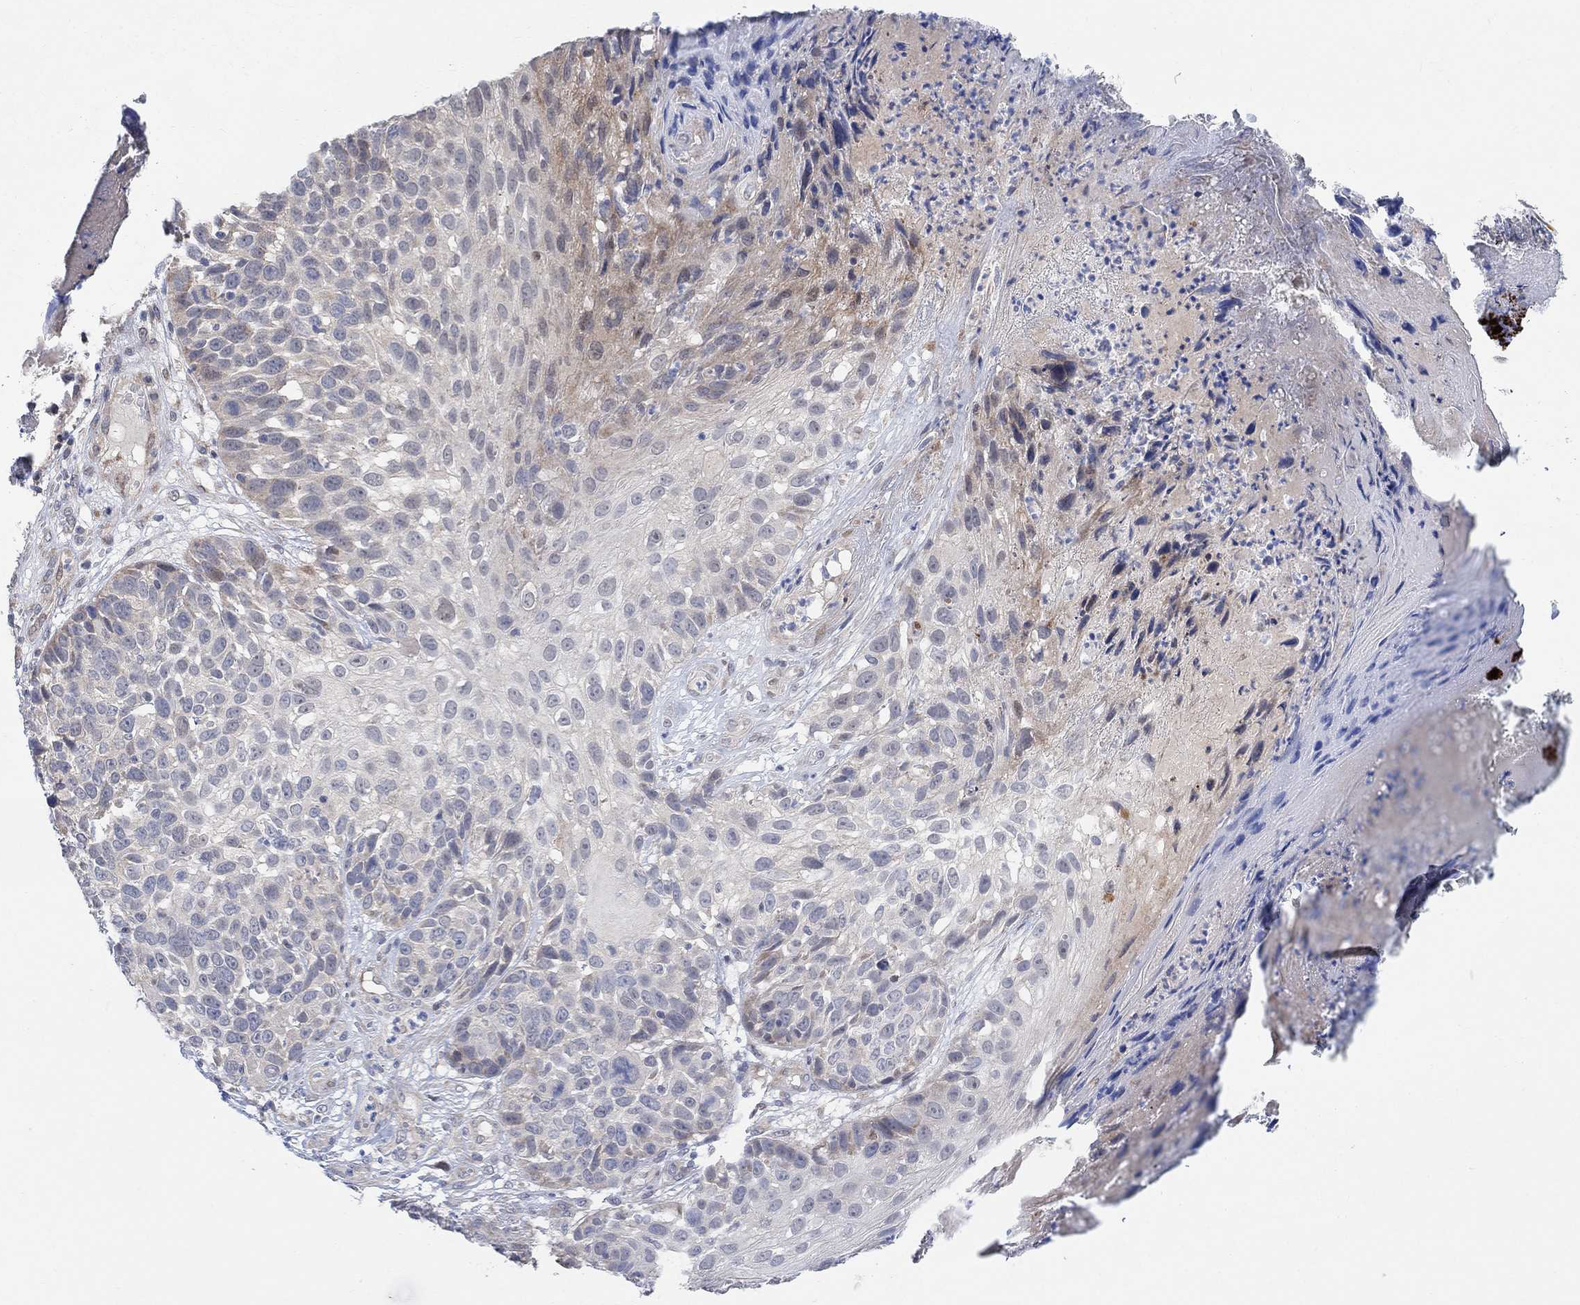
{"staining": {"intensity": "moderate", "quantity": "<25%", "location": "cytoplasmic/membranous"}, "tissue": "skin cancer", "cell_type": "Tumor cells", "image_type": "cancer", "snomed": [{"axis": "morphology", "description": "Squamous cell carcinoma, NOS"}, {"axis": "topography", "description": "Skin"}], "caption": "Immunohistochemistry staining of skin squamous cell carcinoma, which shows low levels of moderate cytoplasmic/membranous expression in about <25% of tumor cells indicating moderate cytoplasmic/membranous protein expression. The staining was performed using DAB (brown) for protein detection and nuclei were counterstained in hematoxylin (blue).", "gene": "CNTF", "patient": {"sex": "male", "age": 92}}